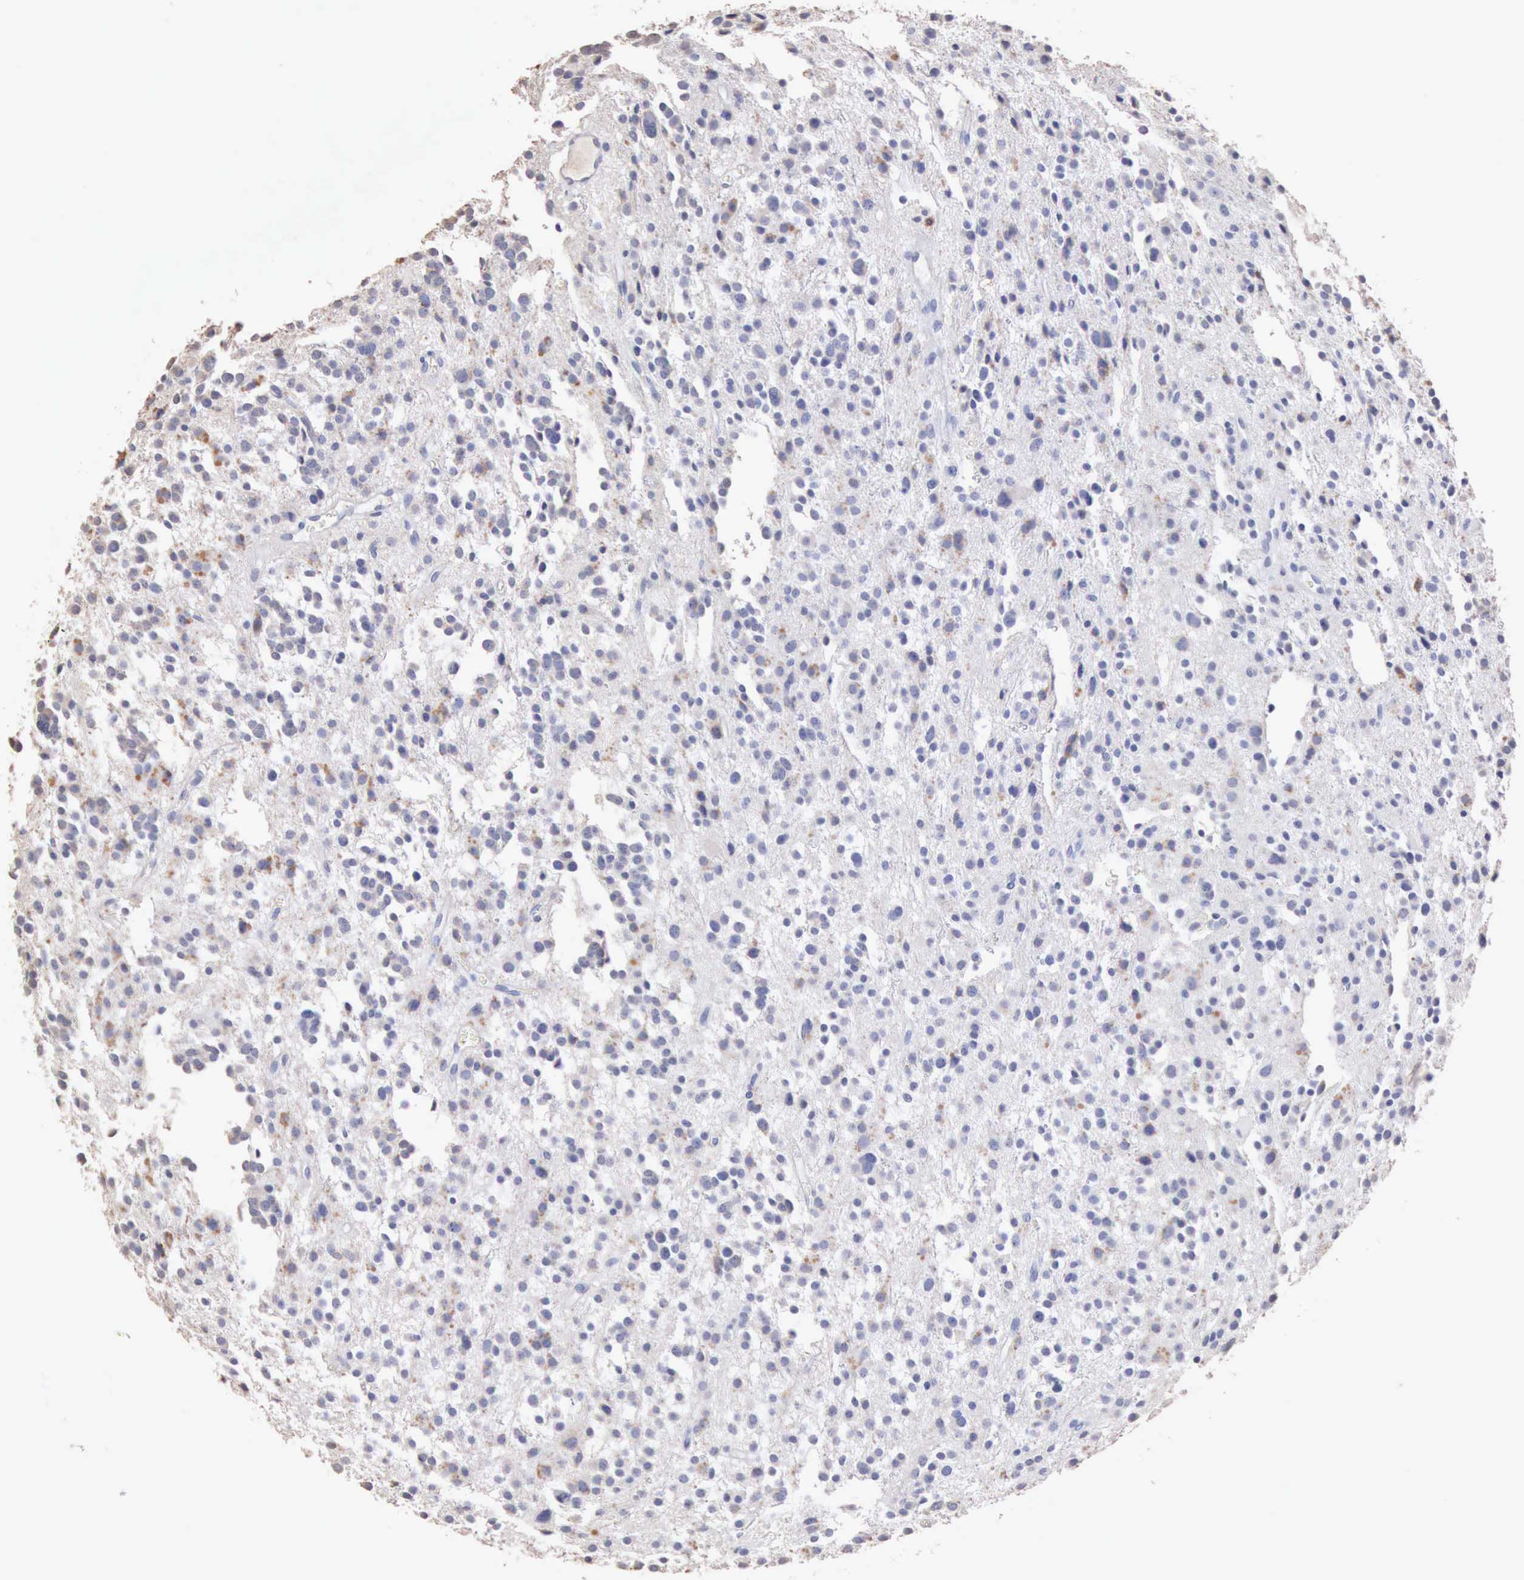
{"staining": {"intensity": "negative", "quantity": "none", "location": "none"}, "tissue": "glioma", "cell_type": "Tumor cells", "image_type": "cancer", "snomed": [{"axis": "morphology", "description": "Glioma, malignant, Low grade"}, {"axis": "topography", "description": "Brain"}], "caption": "This micrograph is of glioma stained with immunohistochemistry (IHC) to label a protein in brown with the nuclei are counter-stained blue. There is no expression in tumor cells.", "gene": "KRT6B", "patient": {"sex": "female", "age": 36}}